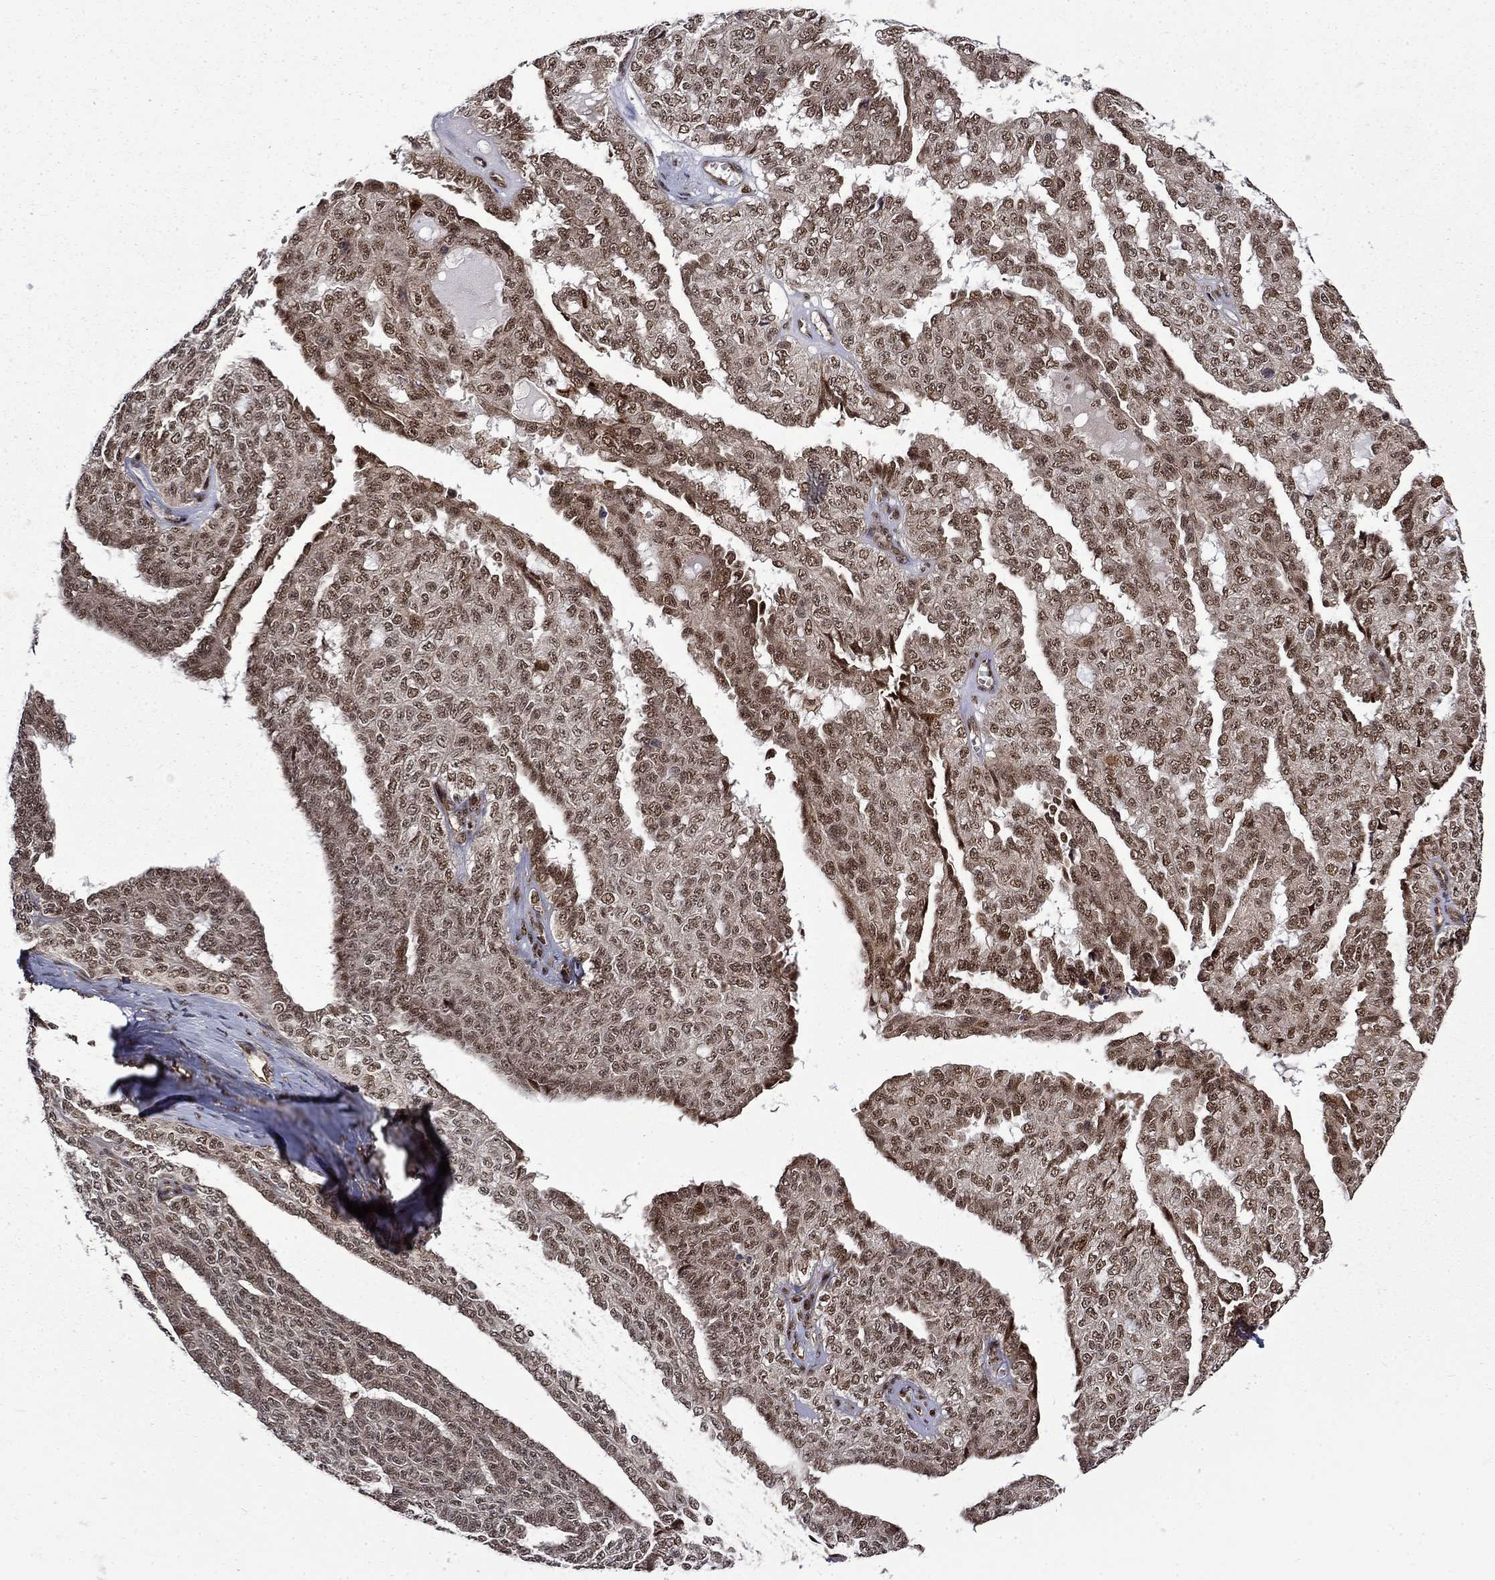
{"staining": {"intensity": "moderate", "quantity": "<25%", "location": "cytoplasmic/membranous,nuclear"}, "tissue": "ovarian cancer", "cell_type": "Tumor cells", "image_type": "cancer", "snomed": [{"axis": "morphology", "description": "Cystadenocarcinoma, serous, NOS"}, {"axis": "topography", "description": "Ovary"}], "caption": "DAB (3,3'-diaminobenzidine) immunohistochemical staining of ovarian cancer (serous cystadenocarcinoma) exhibits moderate cytoplasmic/membranous and nuclear protein staining in approximately <25% of tumor cells. (Stains: DAB in brown, nuclei in blue, Microscopy: brightfield microscopy at high magnification).", "gene": "KPNA3", "patient": {"sex": "female", "age": 71}}